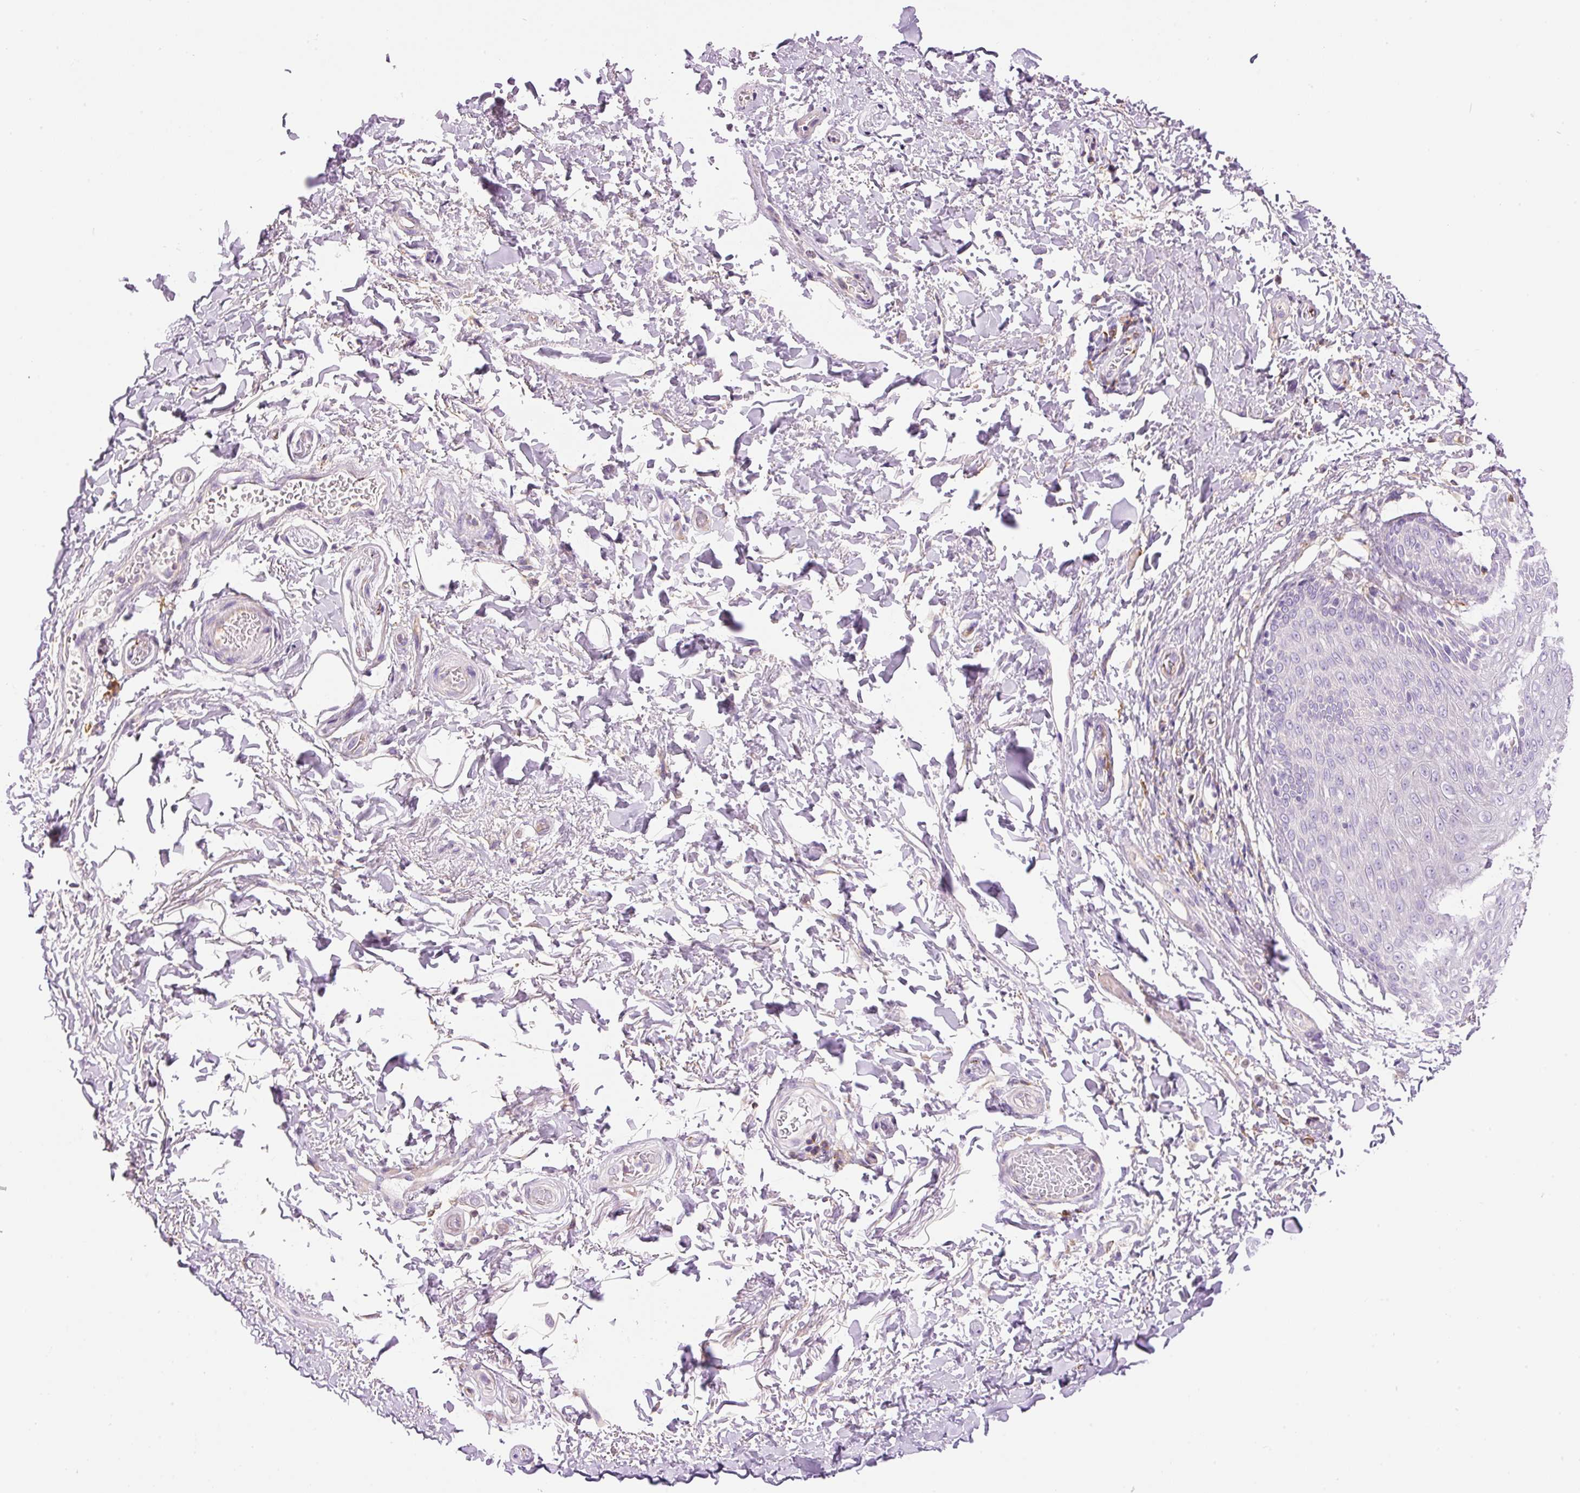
{"staining": {"intensity": "negative", "quantity": "none", "location": "none"}, "tissue": "skin", "cell_type": "Epidermal cells", "image_type": "normal", "snomed": [{"axis": "morphology", "description": "Normal tissue, NOS"}, {"axis": "topography", "description": "Peripheral nerve tissue"}], "caption": "Immunohistochemical staining of unremarkable human skin exhibits no significant positivity in epidermal cells. (DAB IHC, high magnification).", "gene": "DOK6", "patient": {"sex": "male", "age": 51}}